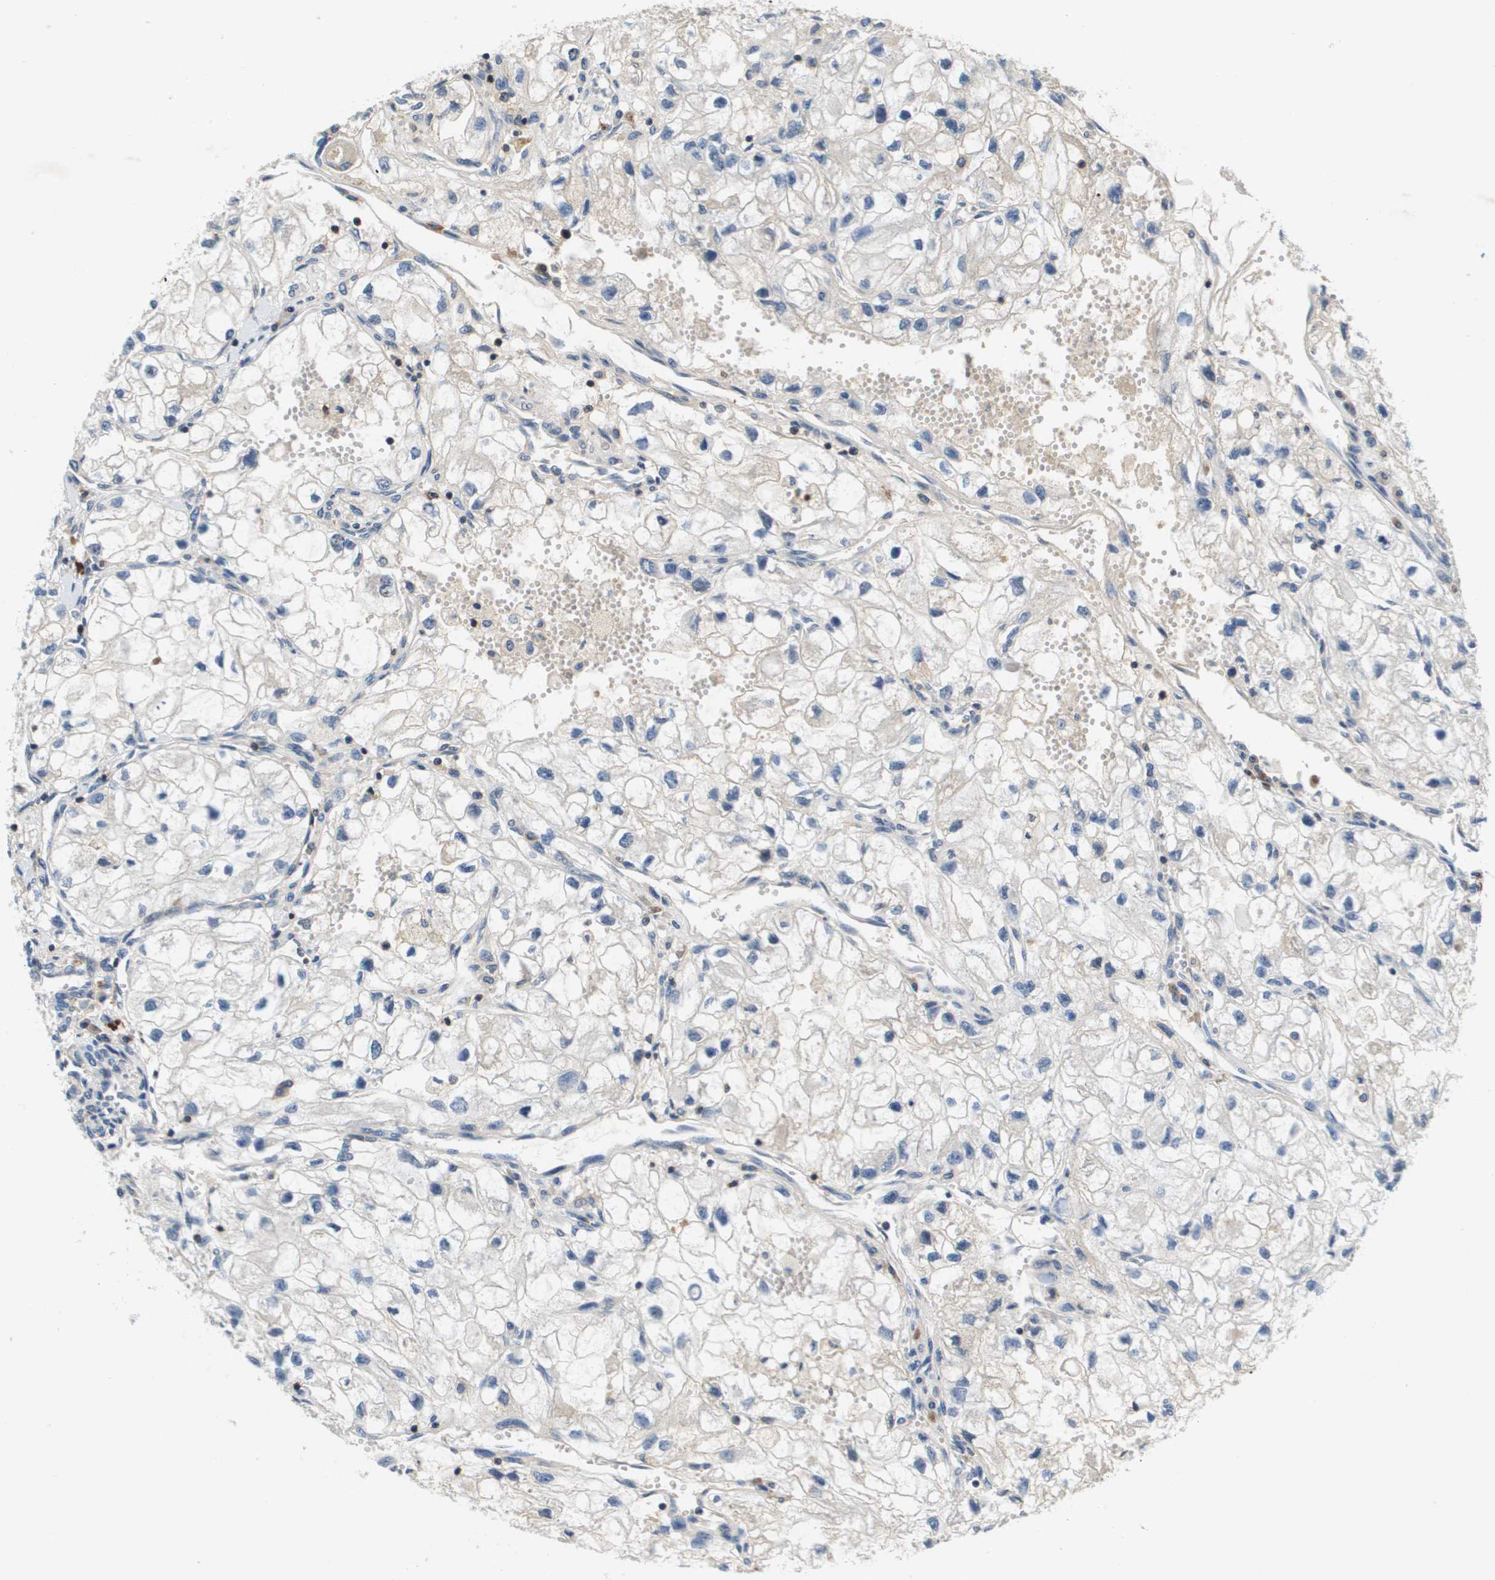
{"staining": {"intensity": "negative", "quantity": "none", "location": "none"}, "tissue": "renal cancer", "cell_type": "Tumor cells", "image_type": "cancer", "snomed": [{"axis": "morphology", "description": "Adenocarcinoma, NOS"}, {"axis": "topography", "description": "Kidney"}], "caption": "Histopathology image shows no significant protein positivity in tumor cells of adenocarcinoma (renal).", "gene": "KCNQ5", "patient": {"sex": "female", "age": 70}}